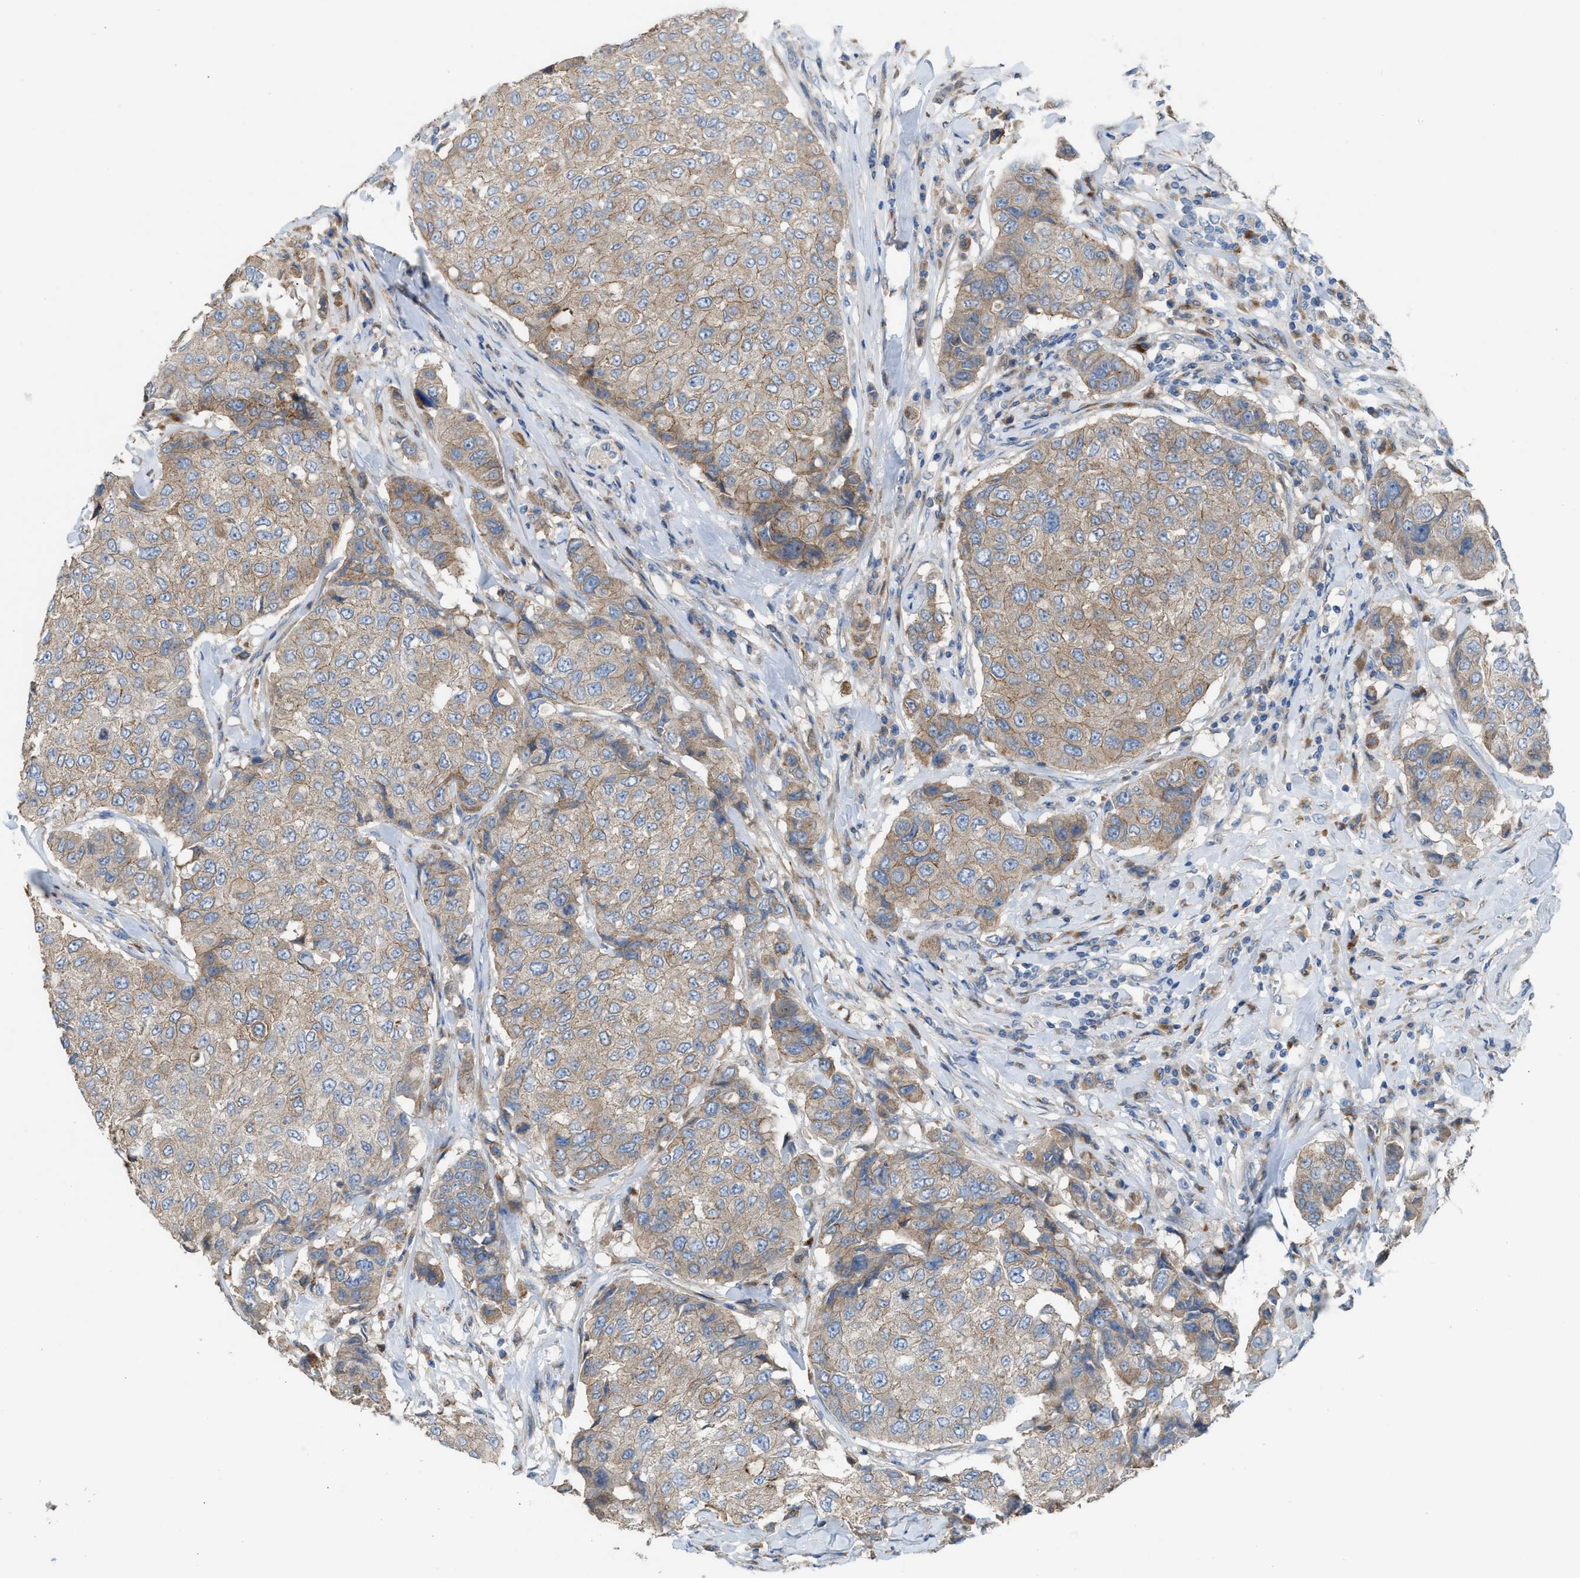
{"staining": {"intensity": "weak", "quantity": "<25%", "location": "cytoplasmic/membranous"}, "tissue": "breast cancer", "cell_type": "Tumor cells", "image_type": "cancer", "snomed": [{"axis": "morphology", "description": "Duct carcinoma"}, {"axis": "topography", "description": "Breast"}], "caption": "Immunohistochemistry of breast infiltrating ductal carcinoma displays no expression in tumor cells.", "gene": "AOAH", "patient": {"sex": "female", "age": 27}}